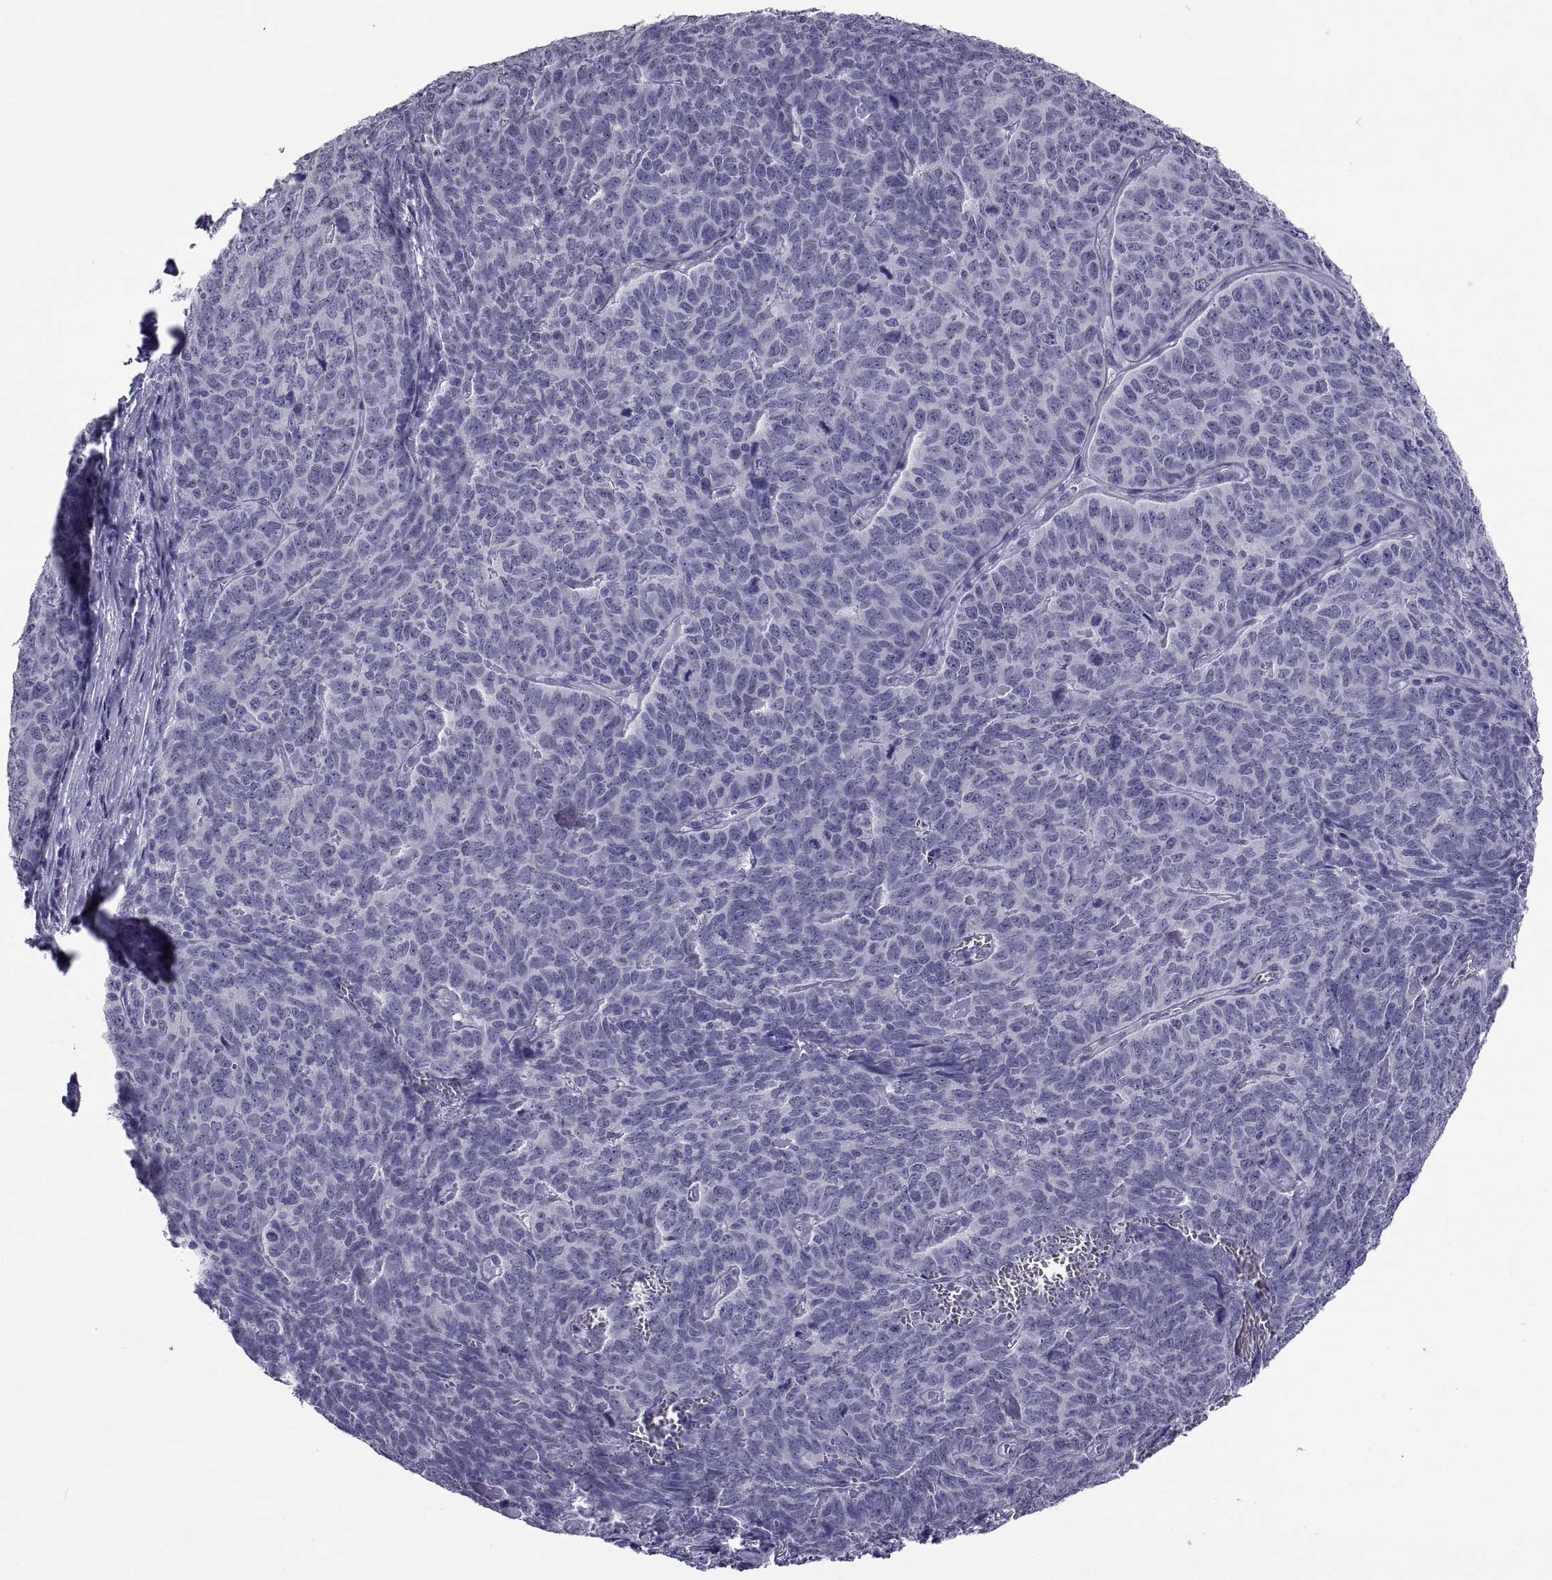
{"staining": {"intensity": "negative", "quantity": "none", "location": "none"}, "tissue": "skin cancer", "cell_type": "Tumor cells", "image_type": "cancer", "snomed": [{"axis": "morphology", "description": "Squamous cell carcinoma, NOS"}, {"axis": "topography", "description": "Skin"}, {"axis": "topography", "description": "Anal"}], "caption": "Skin cancer stained for a protein using immunohistochemistry (IHC) exhibits no positivity tumor cells.", "gene": "TGFBR3L", "patient": {"sex": "female", "age": 51}}